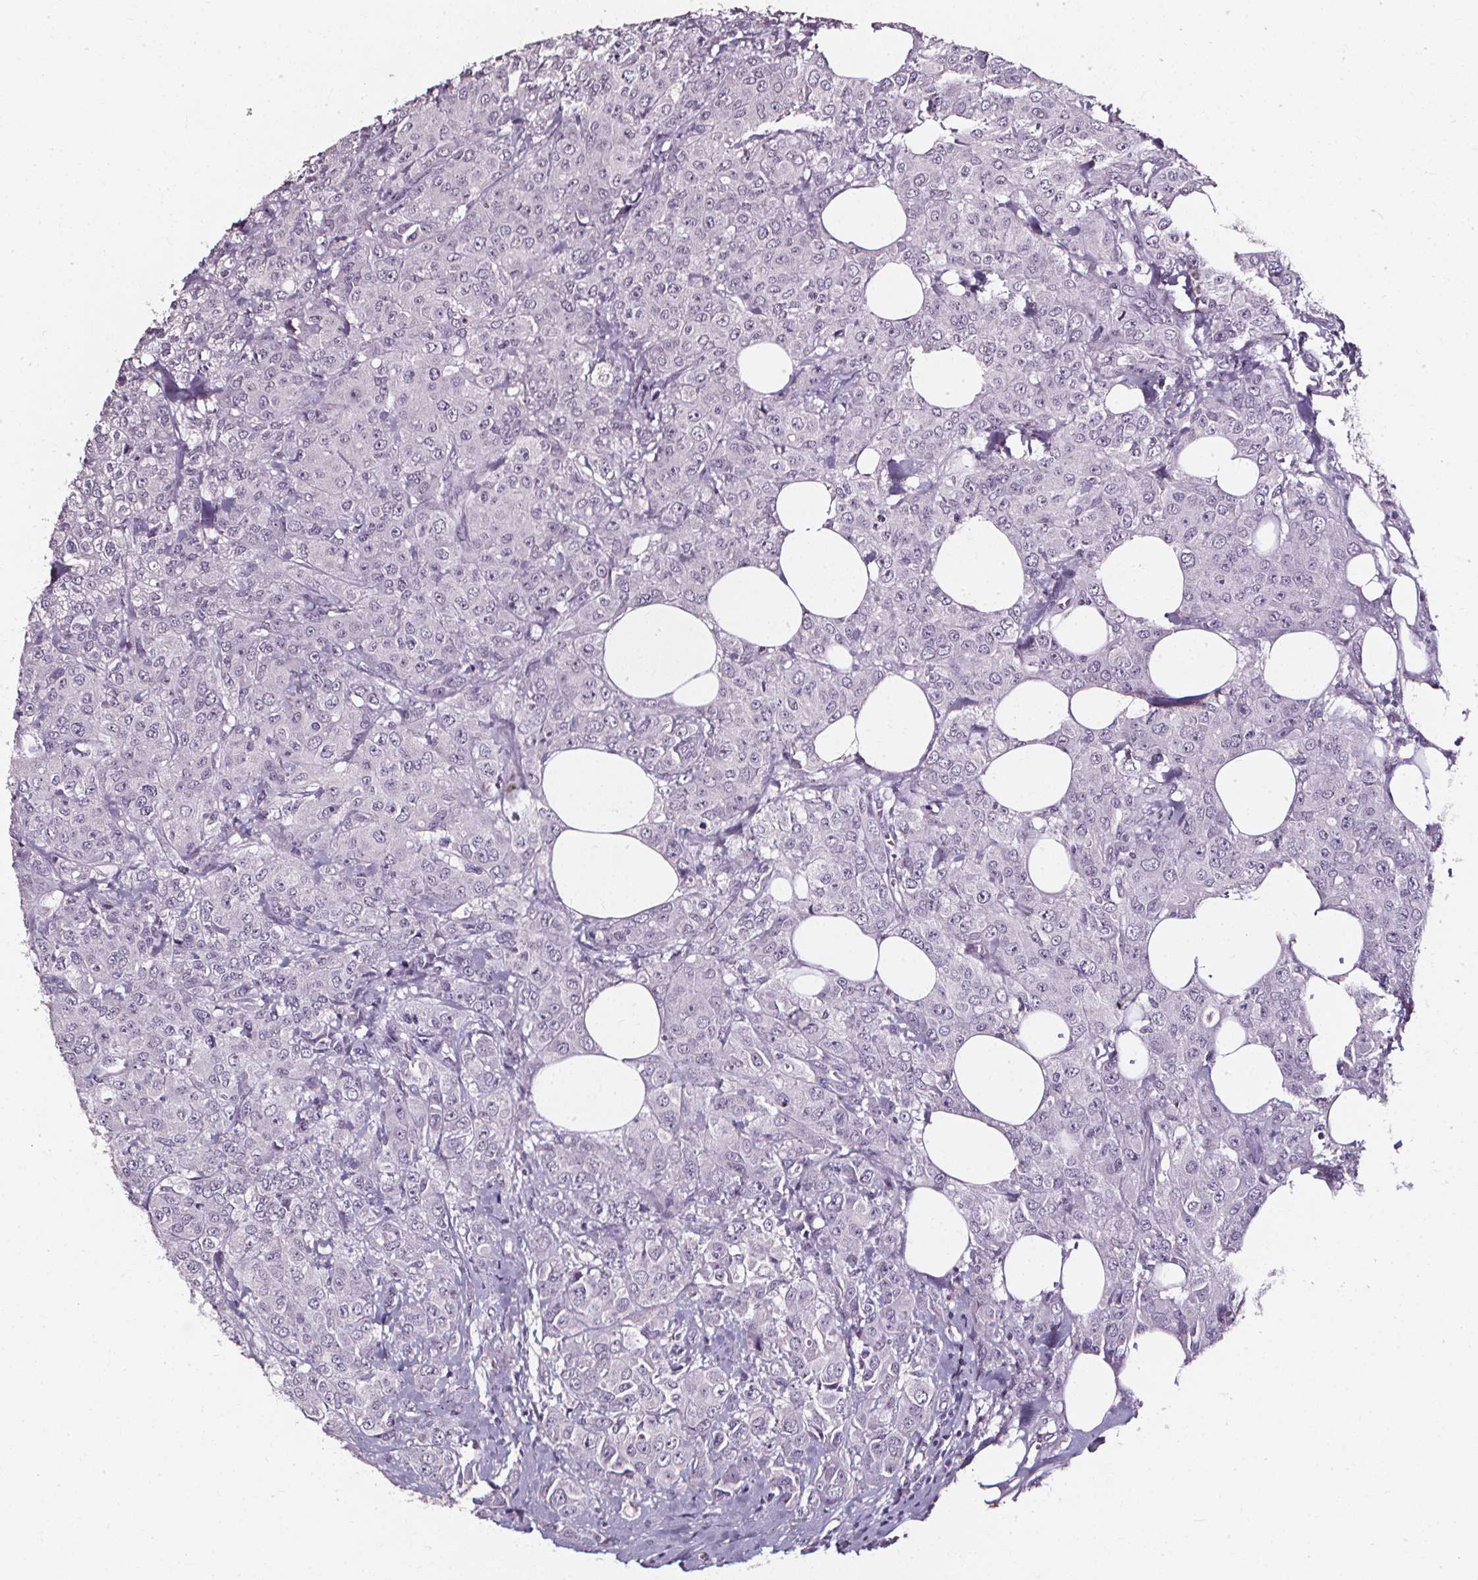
{"staining": {"intensity": "negative", "quantity": "none", "location": "none"}, "tissue": "breast cancer", "cell_type": "Tumor cells", "image_type": "cancer", "snomed": [{"axis": "morphology", "description": "Normal tissue, NOS"}, {"axis": "morphology", "description": "Duct carcinoma"}, {"axis": "topography", "description": "Breast"}], "caption": "Breast cancer (invasive ductal carcinoma) was stained to show a protein in brown. There is no significant staining in tumor cells. The staining is performed using DAB (3,3'-diaminobenzidine) brown chromogen with nuclei counter-stained in using hematoxylin.", "gene": "DEFA5", "patient": {"sex": "female", "age": 43}}